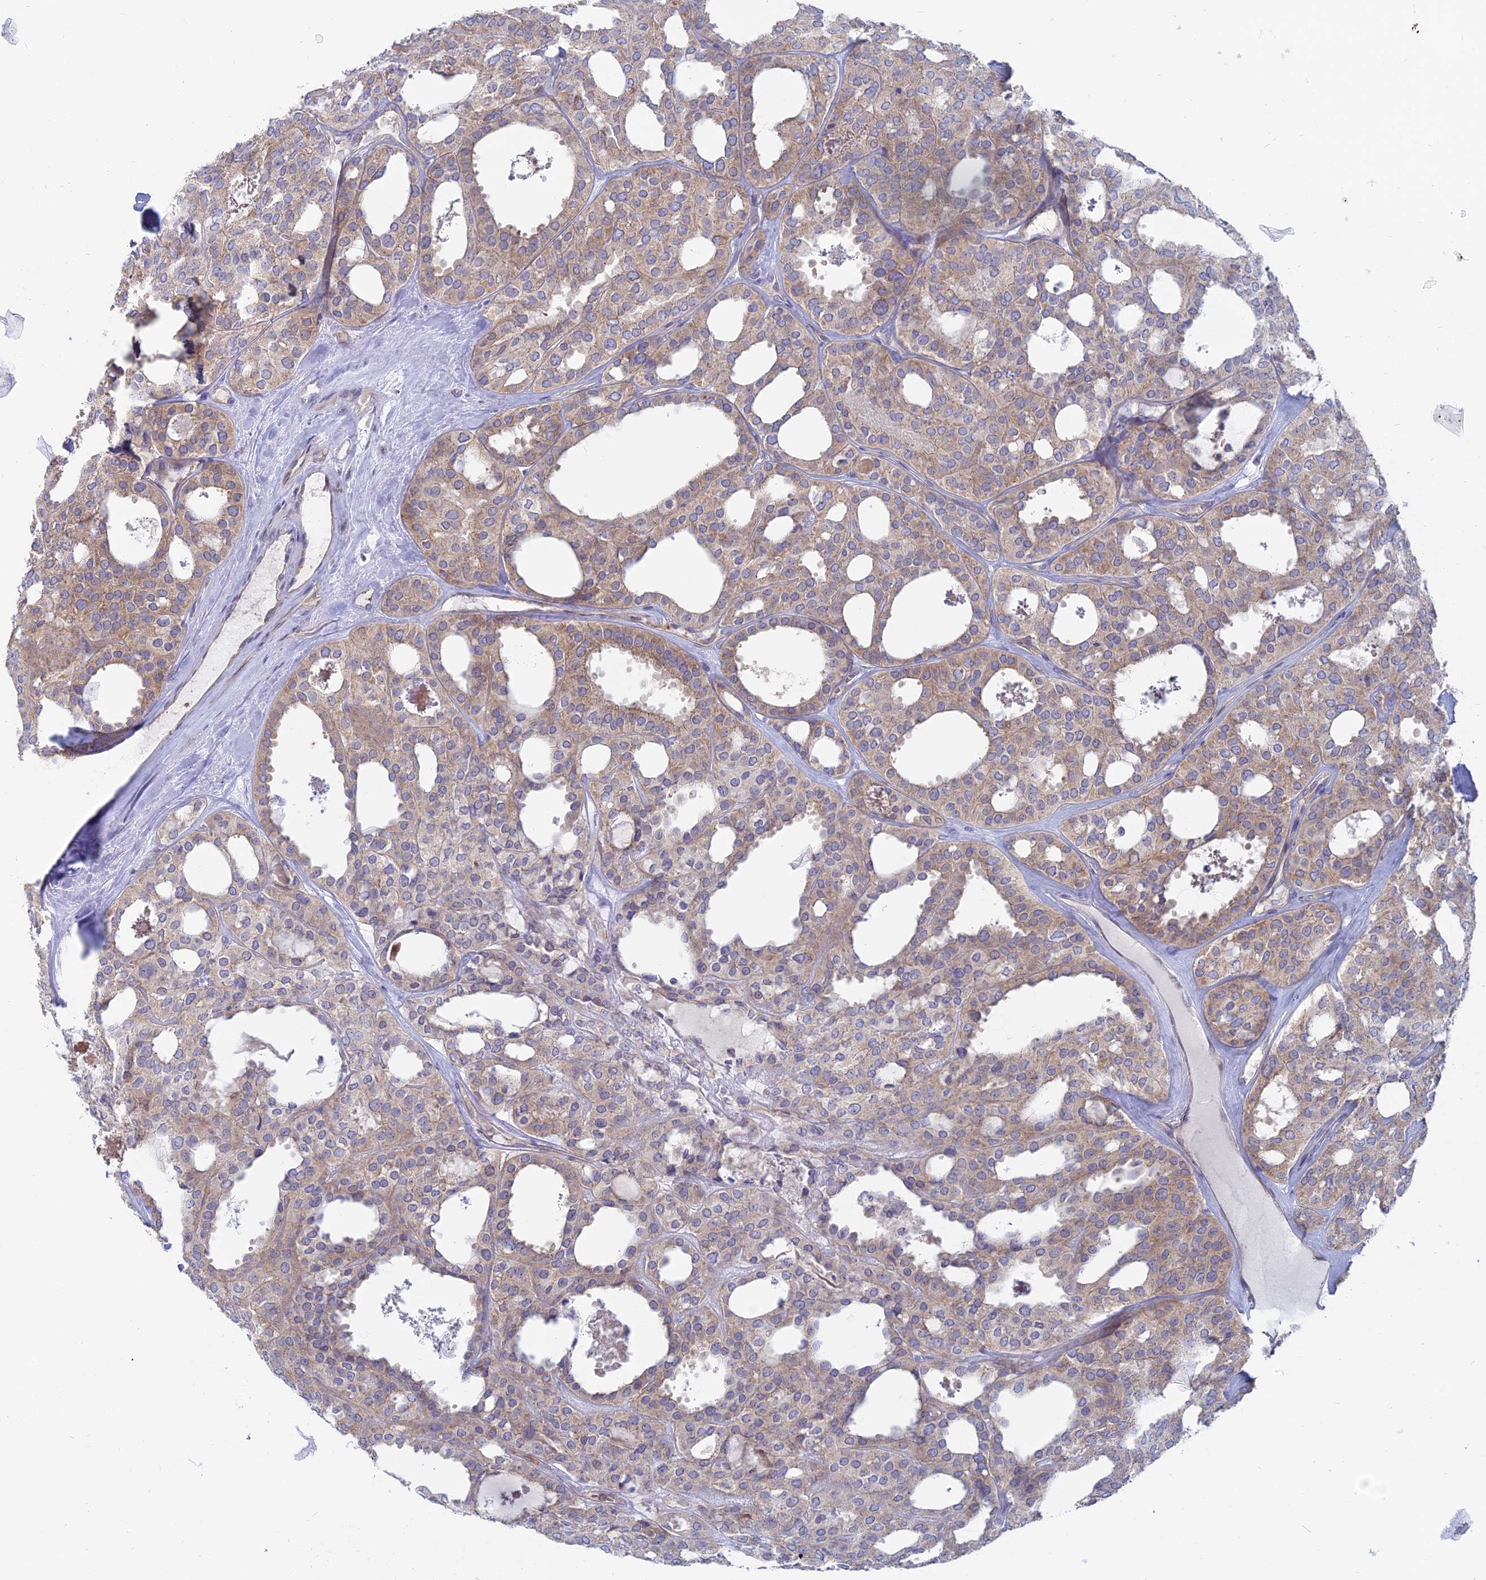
{"staining": {"intensity": "weak", "quantity": "25%-75%", "location": "cytoplasmic/membranous"}, "tissue": "thyroid cancer", "cell_type": "Tumor cells", "image_type": "cancer", "snomed": [{"axis": "morphology", "description": "Follicular adenoma carcinoma, NOS"}, {"axis": "topography", "description": "Thyroid gland"}], "caption": "This photomicrograph reveals immunohistochemistry staining of thyroid cancer (follicular adenoma carcinoma), with low weak cytoplasmic/membranous staining in about 25%-75% of tumor cells.", "gene": "TBC1D30", "patient": {"sex": "male", "age": 75}}